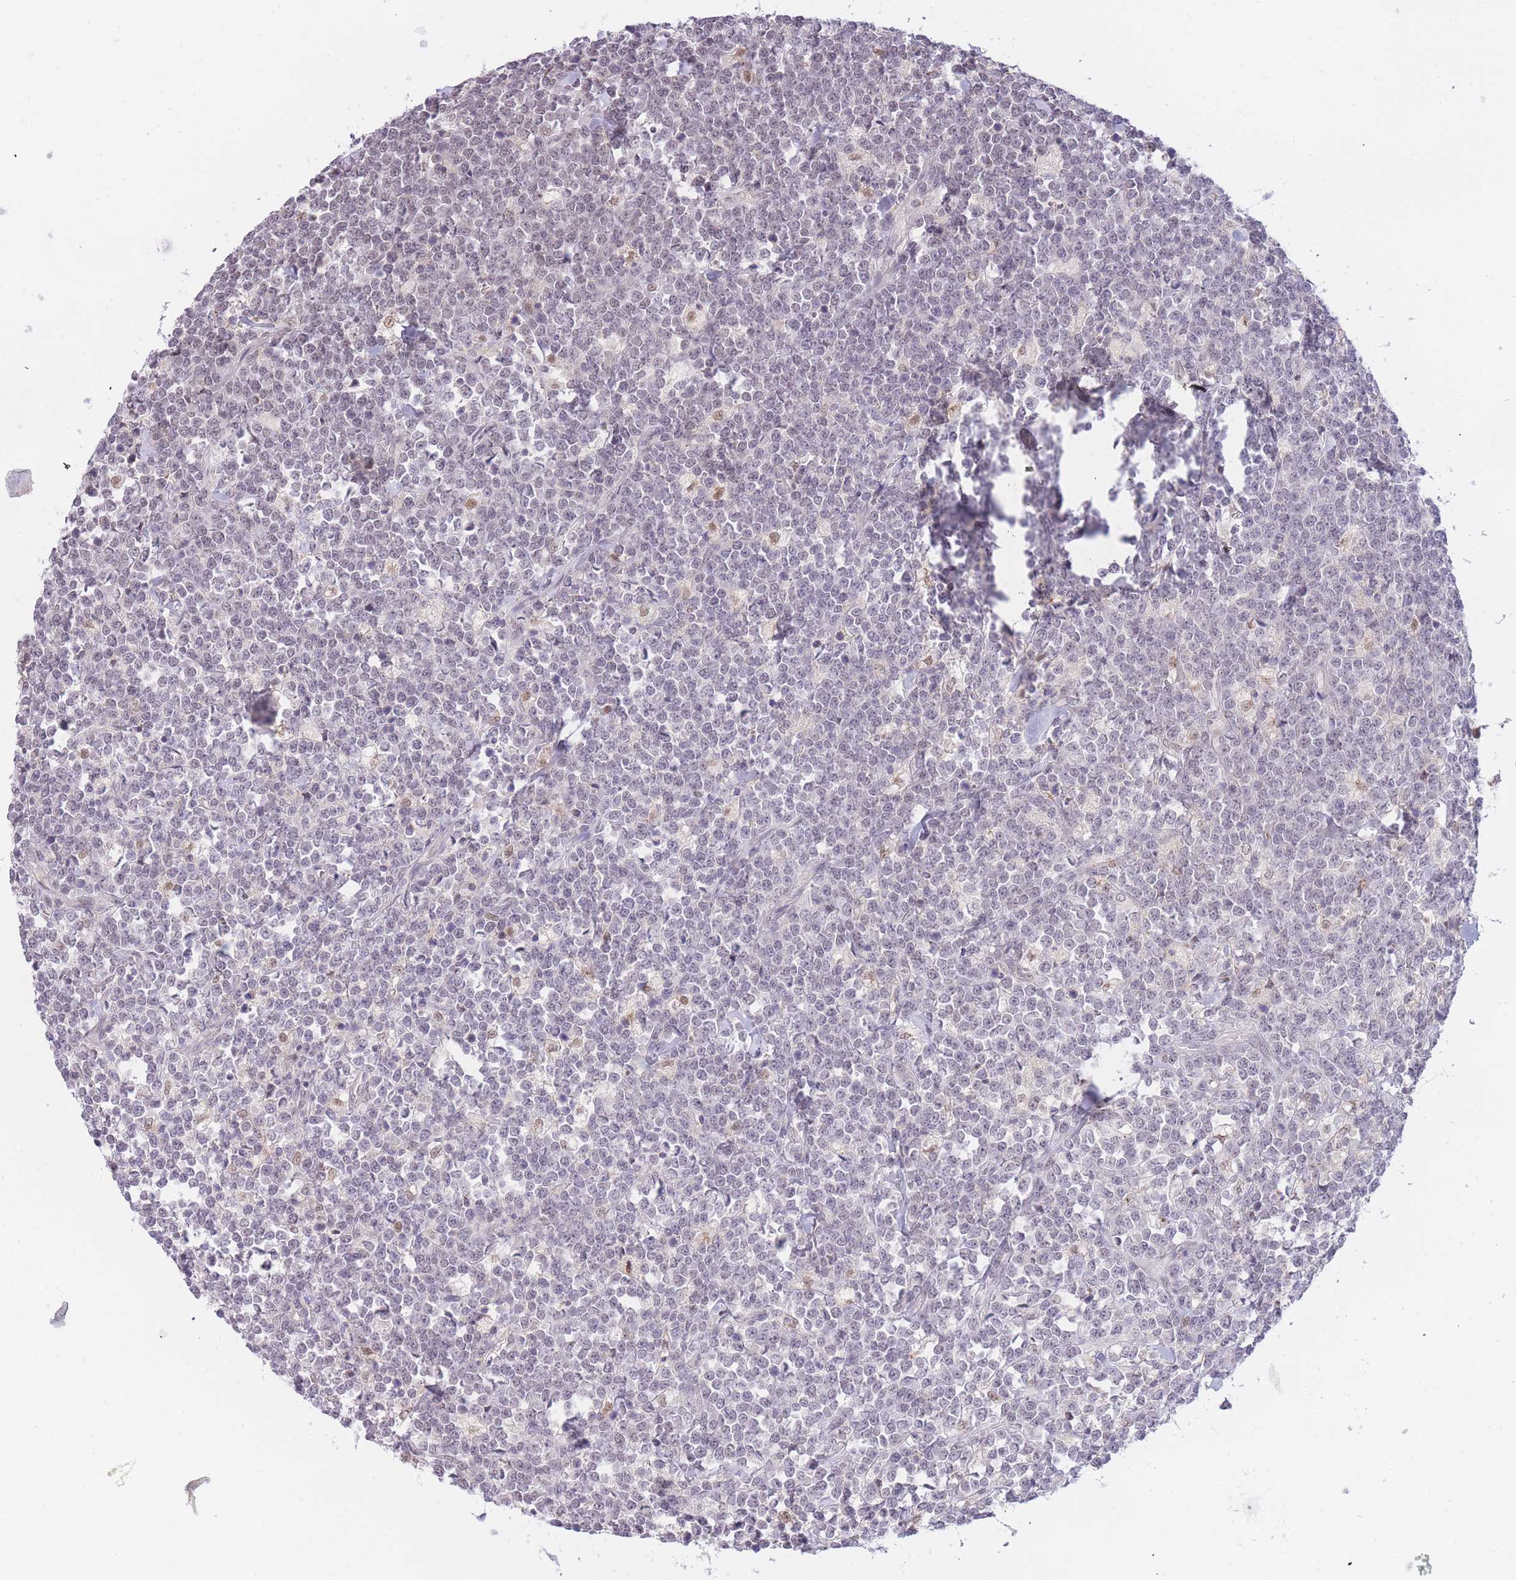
{"staining": {"intensity": "negative", "quantity": "none", "location": "none"}, "tissue": "lymphoma", "cell_type": "Tumor cells", "image_type": "cancer", "snomed": [{"axis": "morphology", "description": "Malignant lymphoma, non-Hodgkin's type, High grade"}, {"axis": "topography", "description": "Small intestine"}], "caption": "Tumor cells are negative for brown protein staining in malignant lymphoma, non-Hodgkin's type (high-grade).", "gene": "GOLGA6L25", "patient": {"sex": "male", "age": 8}}